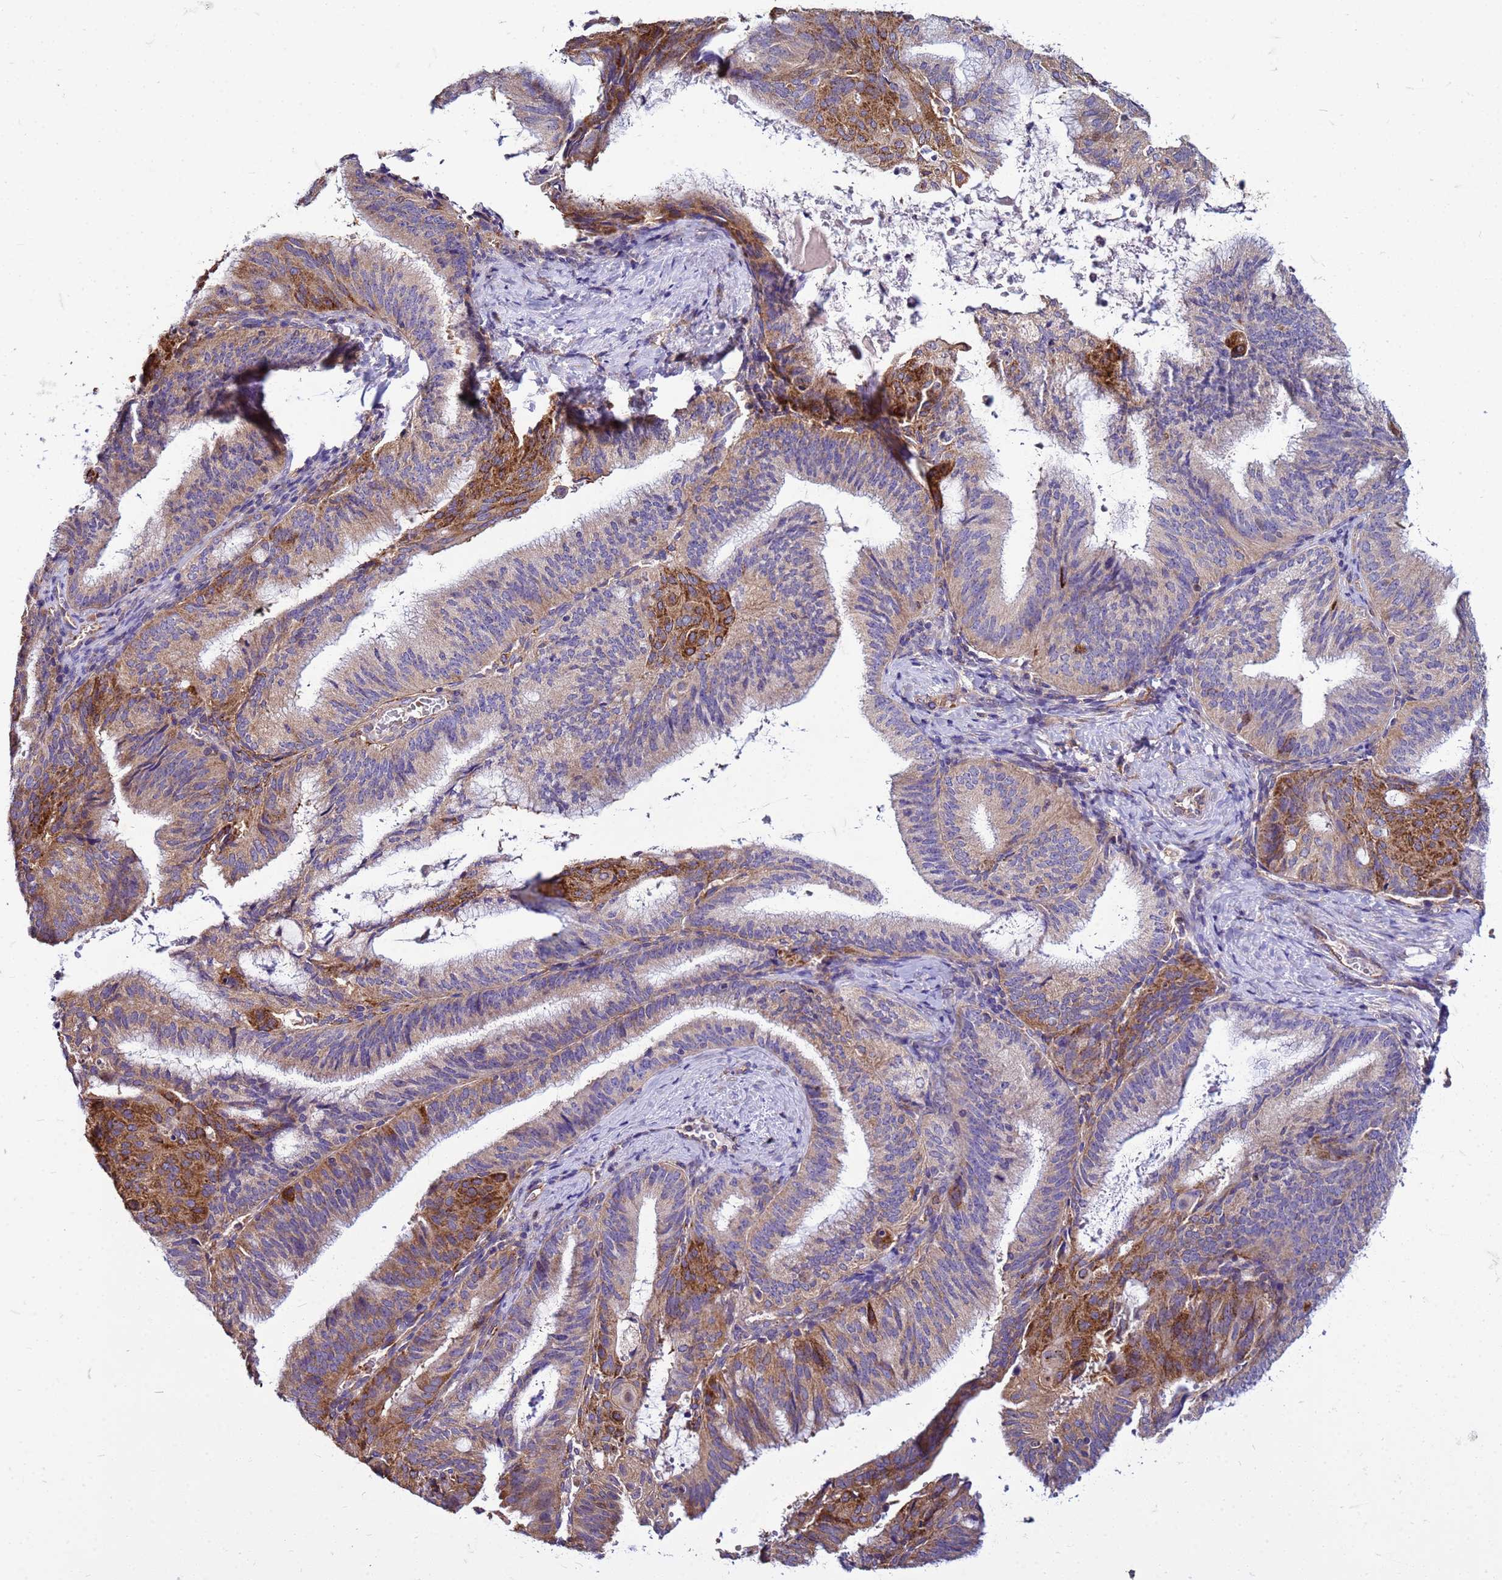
{"staining": {"intensity": "moderate", "quantity": "25%-75%", "location": "cytoplasmic/membranous"}, "tissue": "endometrial cancer", "cell_type": "Tumor cells", "image_type": "cancer", "snomed": [{"axis": "morphology", "description": "Adenocarcinoma, NOS"}, {"axis": "topography", "description": "Endometrium"}], "caption": "Immunohistochemistry (IHC) of human endometrial cancer shows medium levels of moderate cytoplasmic/membranous staining in about 25%-75% of tumor cells.", "gene": "PKD1", "patient": {"sex": "female", "age": 49}}